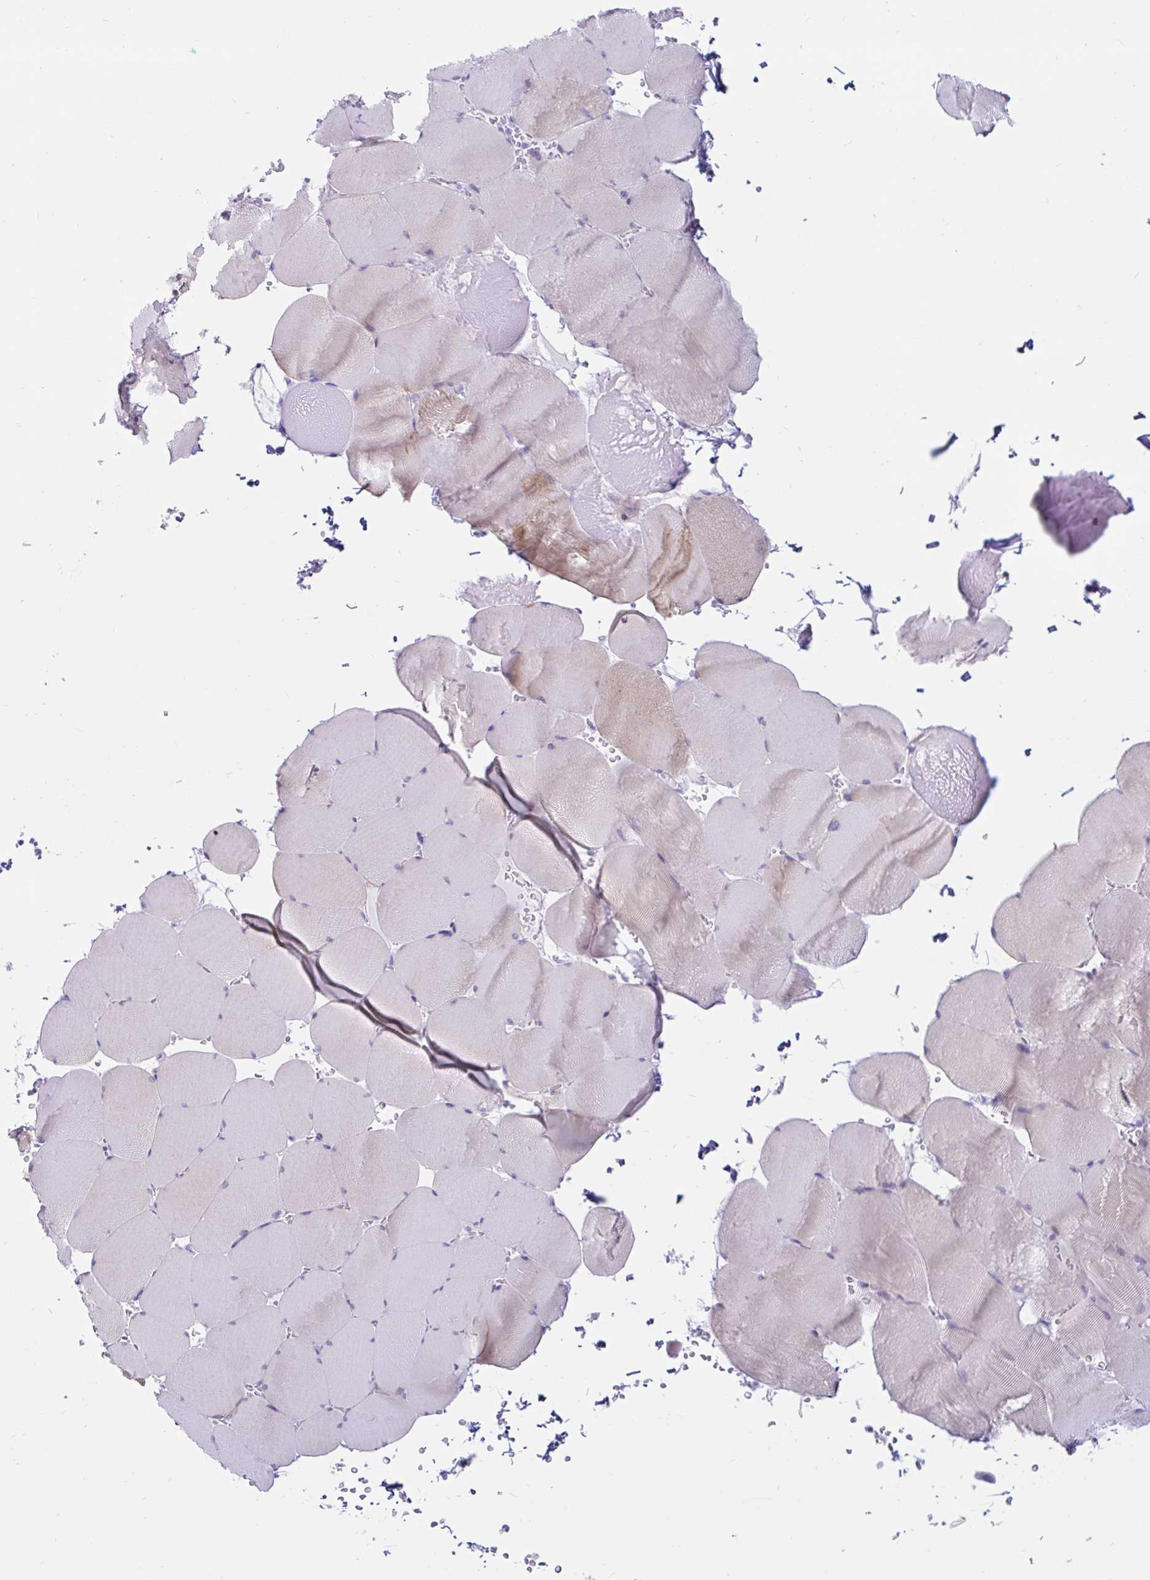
{"staining": {"intensity": "weak", "quantity": "<25%", "location": "cytoplasmic/membranous"}, "tissue": "skeletal muscle", "cell_type": "Myocytes", "image_type": "normal", "snomed": [{"axis": "morphology", "description": "Normal tissue, NOS"}, {"axis": "topography", "description": "Skeletal muscle"}, {"axis": "topography", "description": "Head-Neck"}], "caption": "DAB immunohistochemical staining of benign skeletal muscle exhibits no significant staining in myocytes.", "gene": "BEST1", "patient": {"sex": "male", "age": 66}}